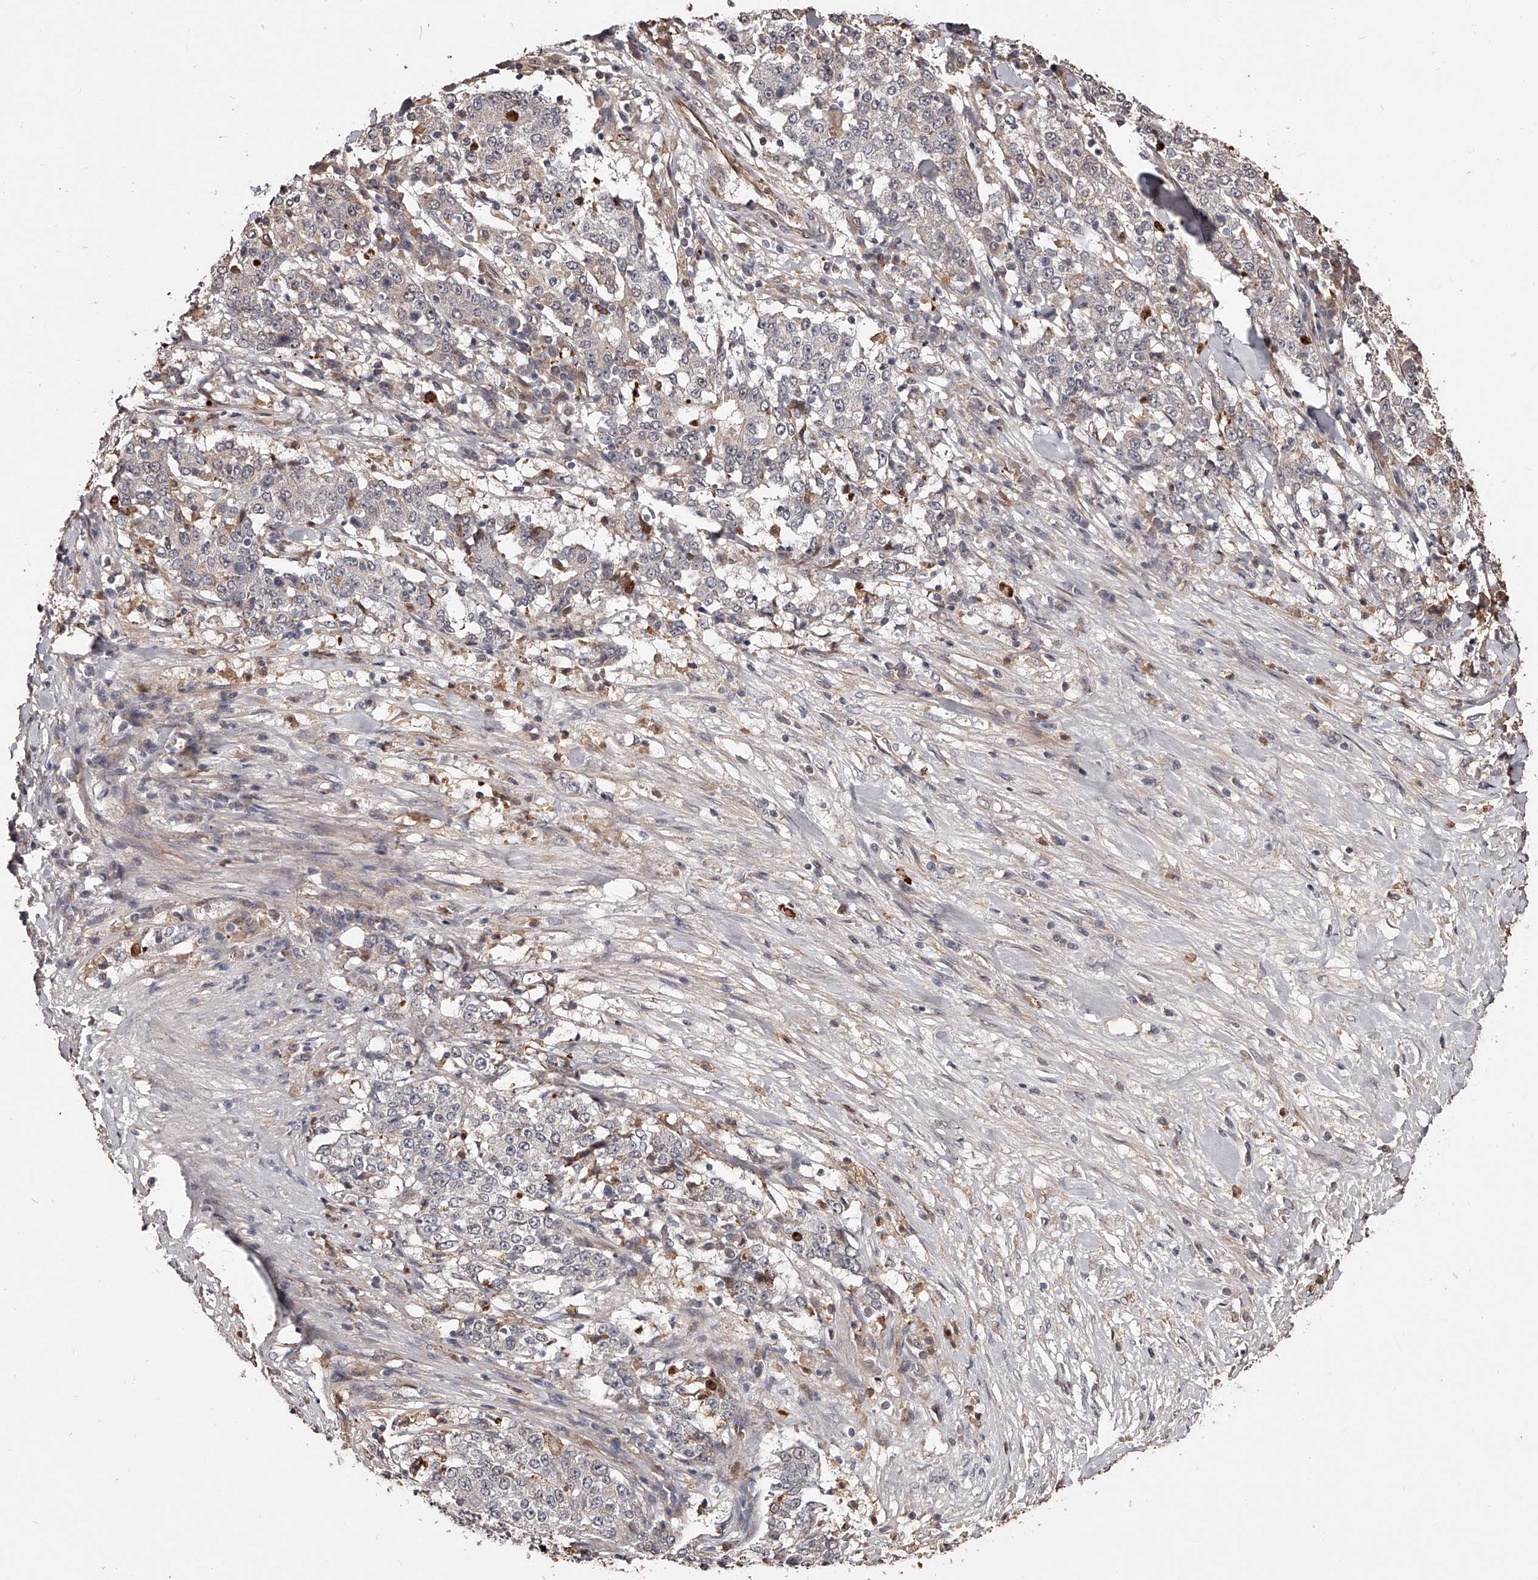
{"staining": {"intensity": "negative", "quantity": "none", "location": "none"}, "tissue": "stomach cancer", "cell_type": "Tumor cells", "image_type": "cancer", "snomed": [{"axis": "morphology", "description": "Adenocarcinoma, NOS"}, {"axis": "topography", "description": "Stomach"}], "caption": "Immunohistochemical staining of stomach adenocarcinoma shows no significant expression in tumor cells.", "gene": "URGCP", "patient": {"sex": "male", "age": 59}}